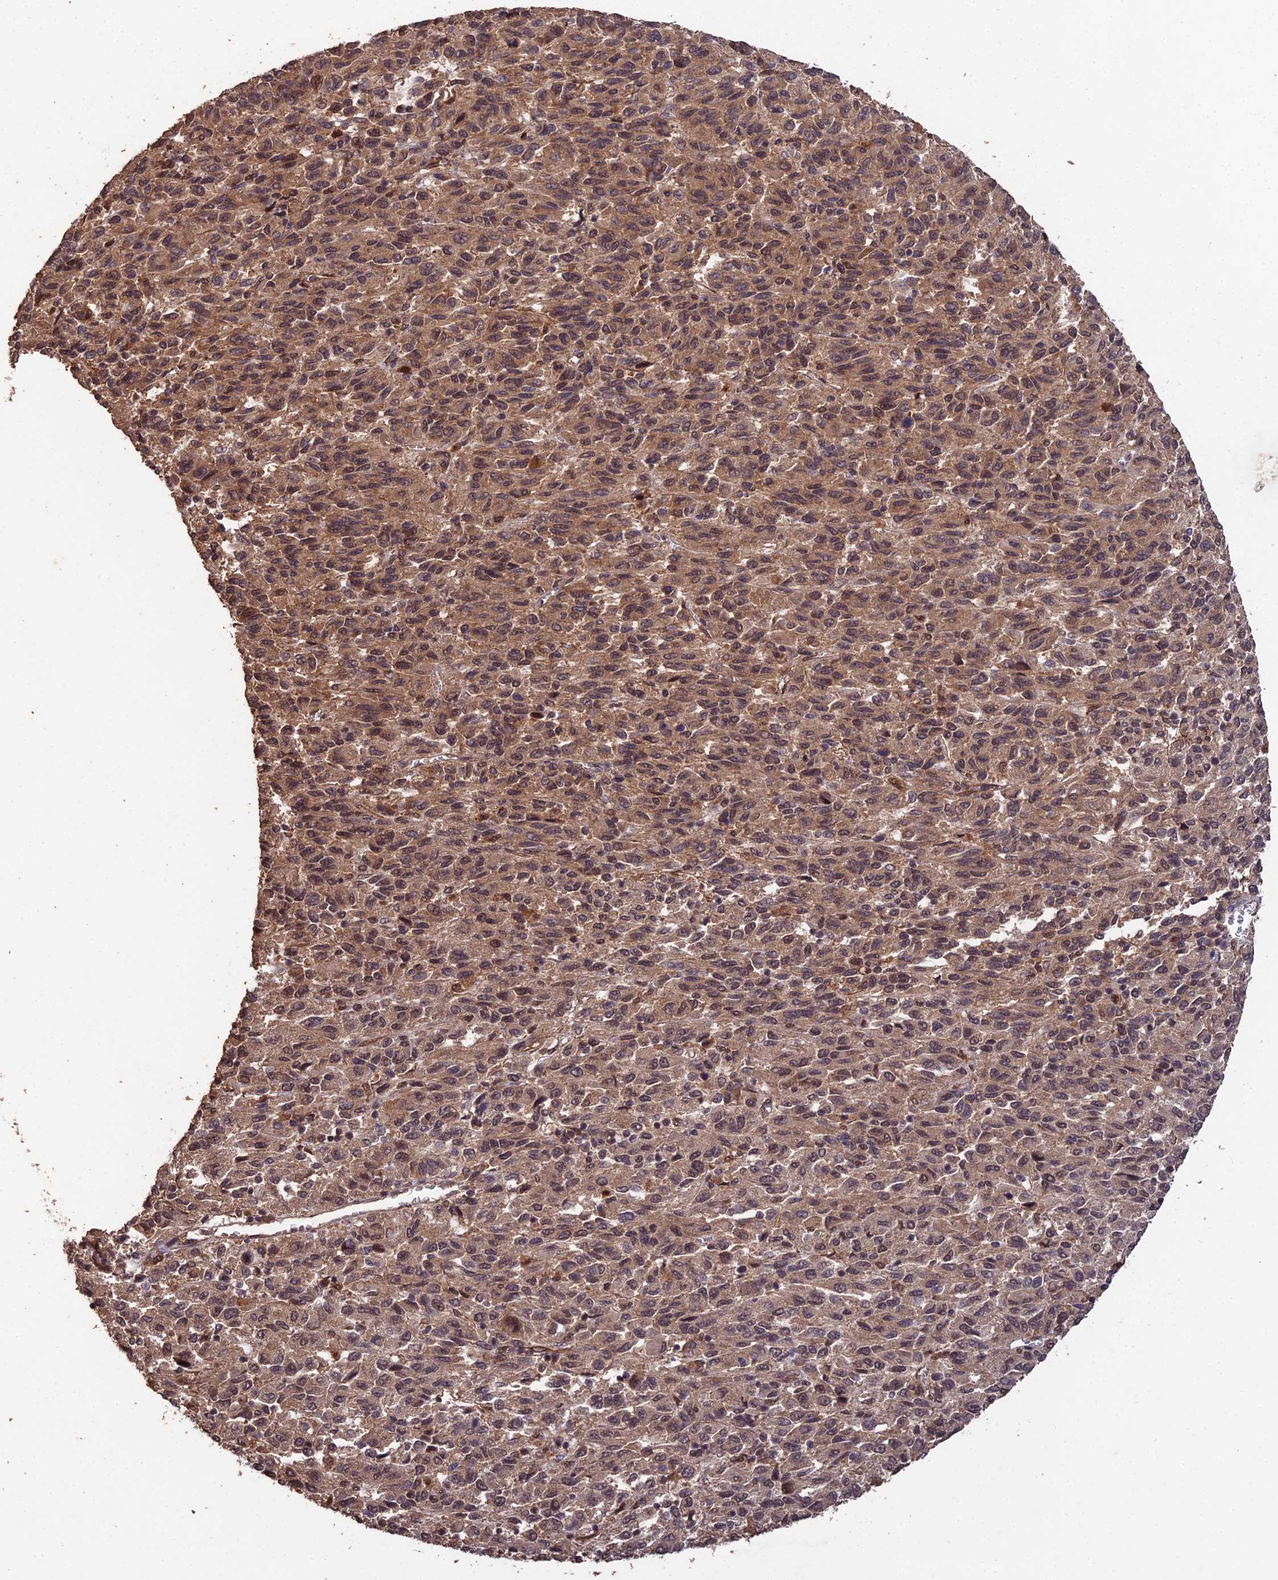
{"staining": {"intensity": "moderate", "quantity": ">75%", "location": "cytoplasmic/membranous,nuclear"}, "tissue": "melanoma", "cell_type": "Tumor cells", "image_type": "cancer", "snomed": [{"axis": "morphology", "description": "Malignant melanoma, Metastatic site"}, {"axis": "topography", "description": "Lung"}], "caption": "The image exhibits immunohistochemical staining of melanoma. There is moderate cytoplasmic/membranous and nuclear staining is present in approximately >75% of tumor cells.", "gene": "RALGAPA2", "patient": {"sex": "male", "age": 64}}